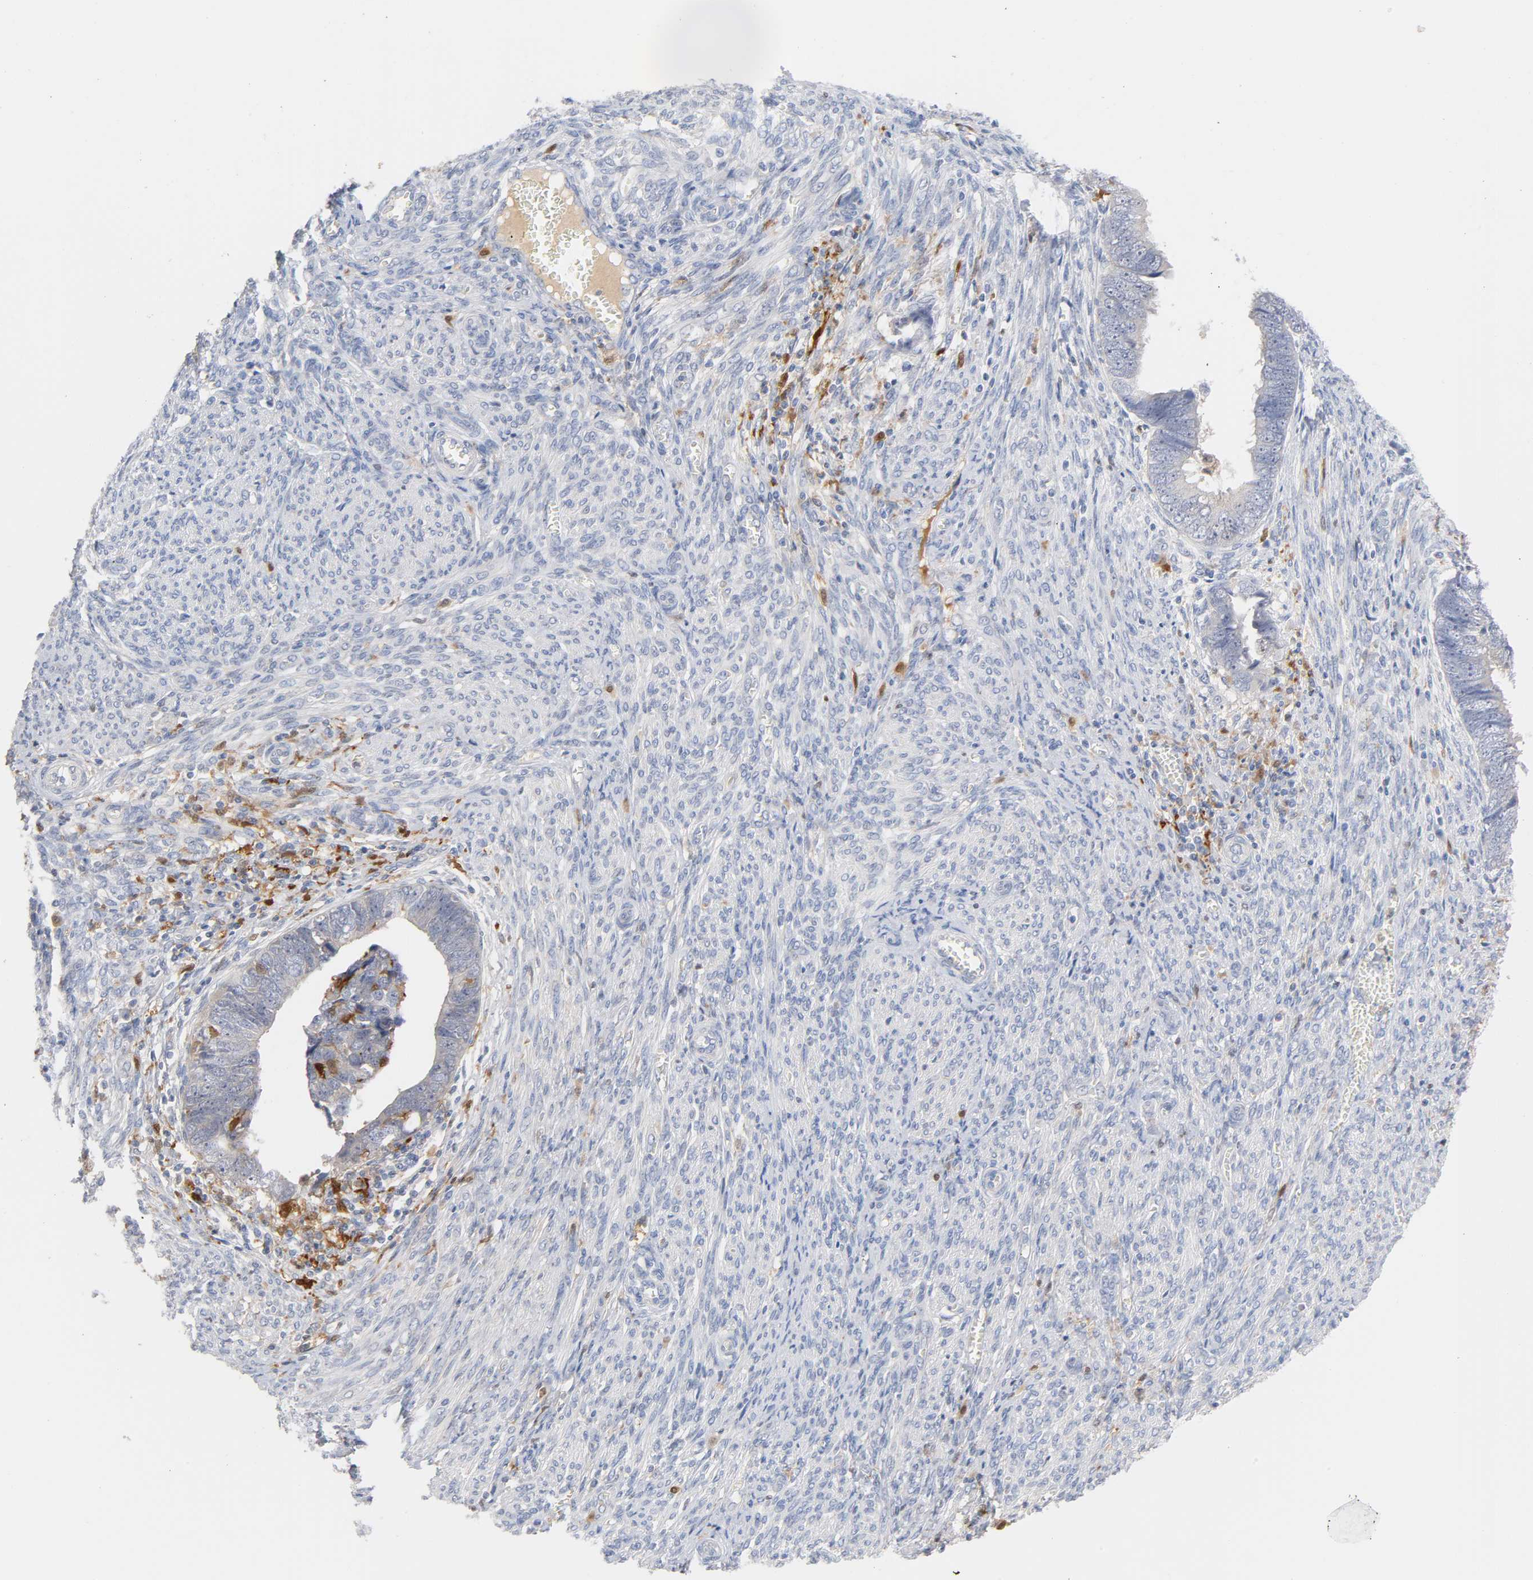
{"staining": {"intensity": "negative", "quantity": "none", "location": "none"}, "tissue": "endometrial cancer", "cell_type": "Tumor cells", "image_type": "cancer", "snomed": [{"axis": "morphology", "description": "Adenocarcinoma, NOS"}, {"axis": "topography", "description": "Endometrium"}], "caption": "IHC image of human adenocarcinoma (endometrial) stained for a protein (brown), which displays no expression in tumor cells.", "gene": "IL18", "patient": {"sex": "female", "age": 75}}